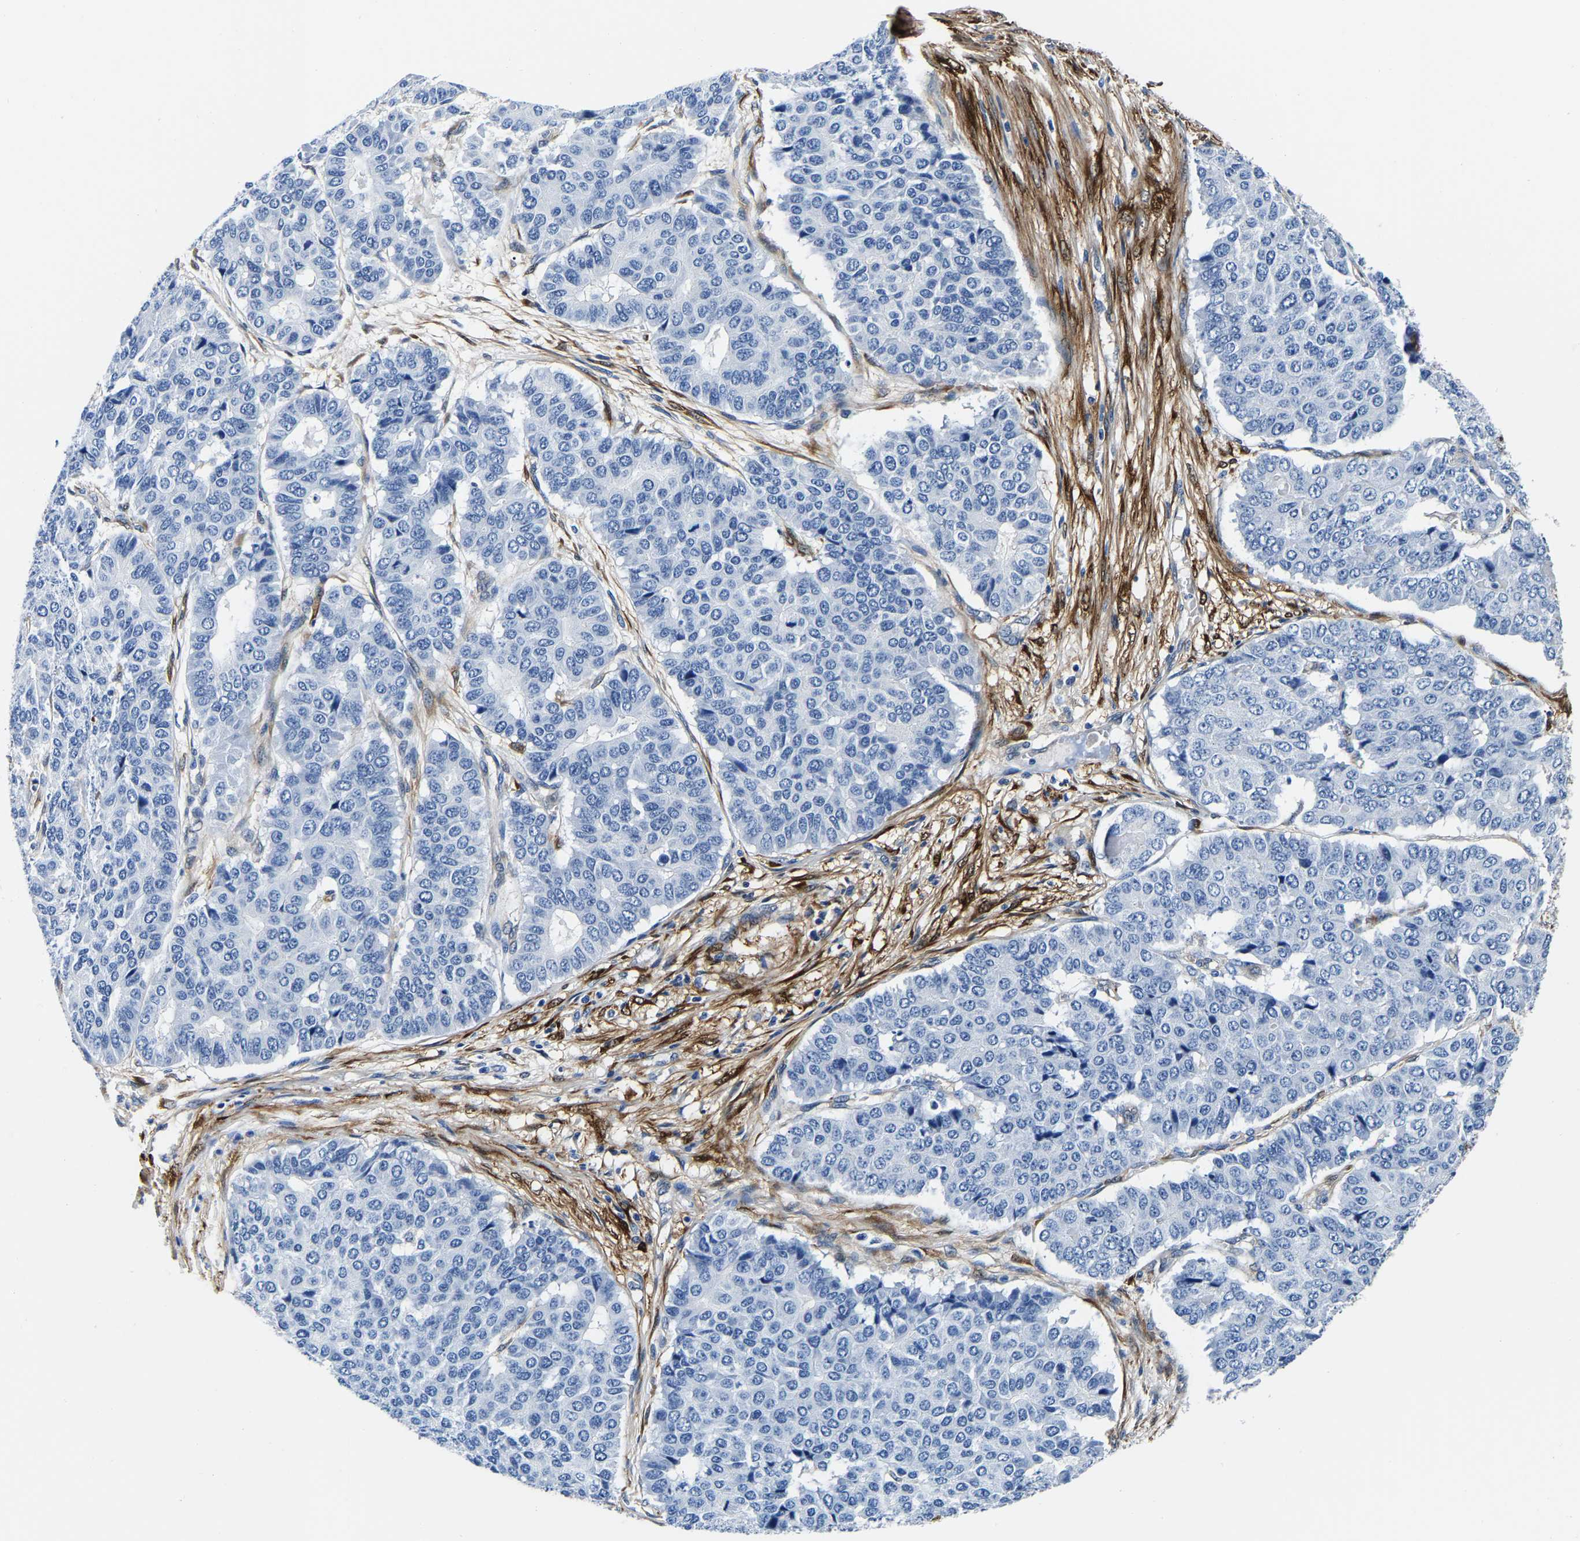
{"staining": {"intensity": "negative", "quantity": "none", "location": "none"}, "tissue": "pancreatic cancer", "cell_type": "Tumor cells", "image_type": "cancer", "snomed": [{"axis": "morphology", "description": "Adenocarcinoma, NOS"}, {"axis": "topography", "description": "Pancreas"}], "caption": "Pancreatic cancer was stained to show a protein in brown. There is no significant positivity in tumor cells.", "gene": "S100A13", "patient": {"sex": "male", "age": 50}}